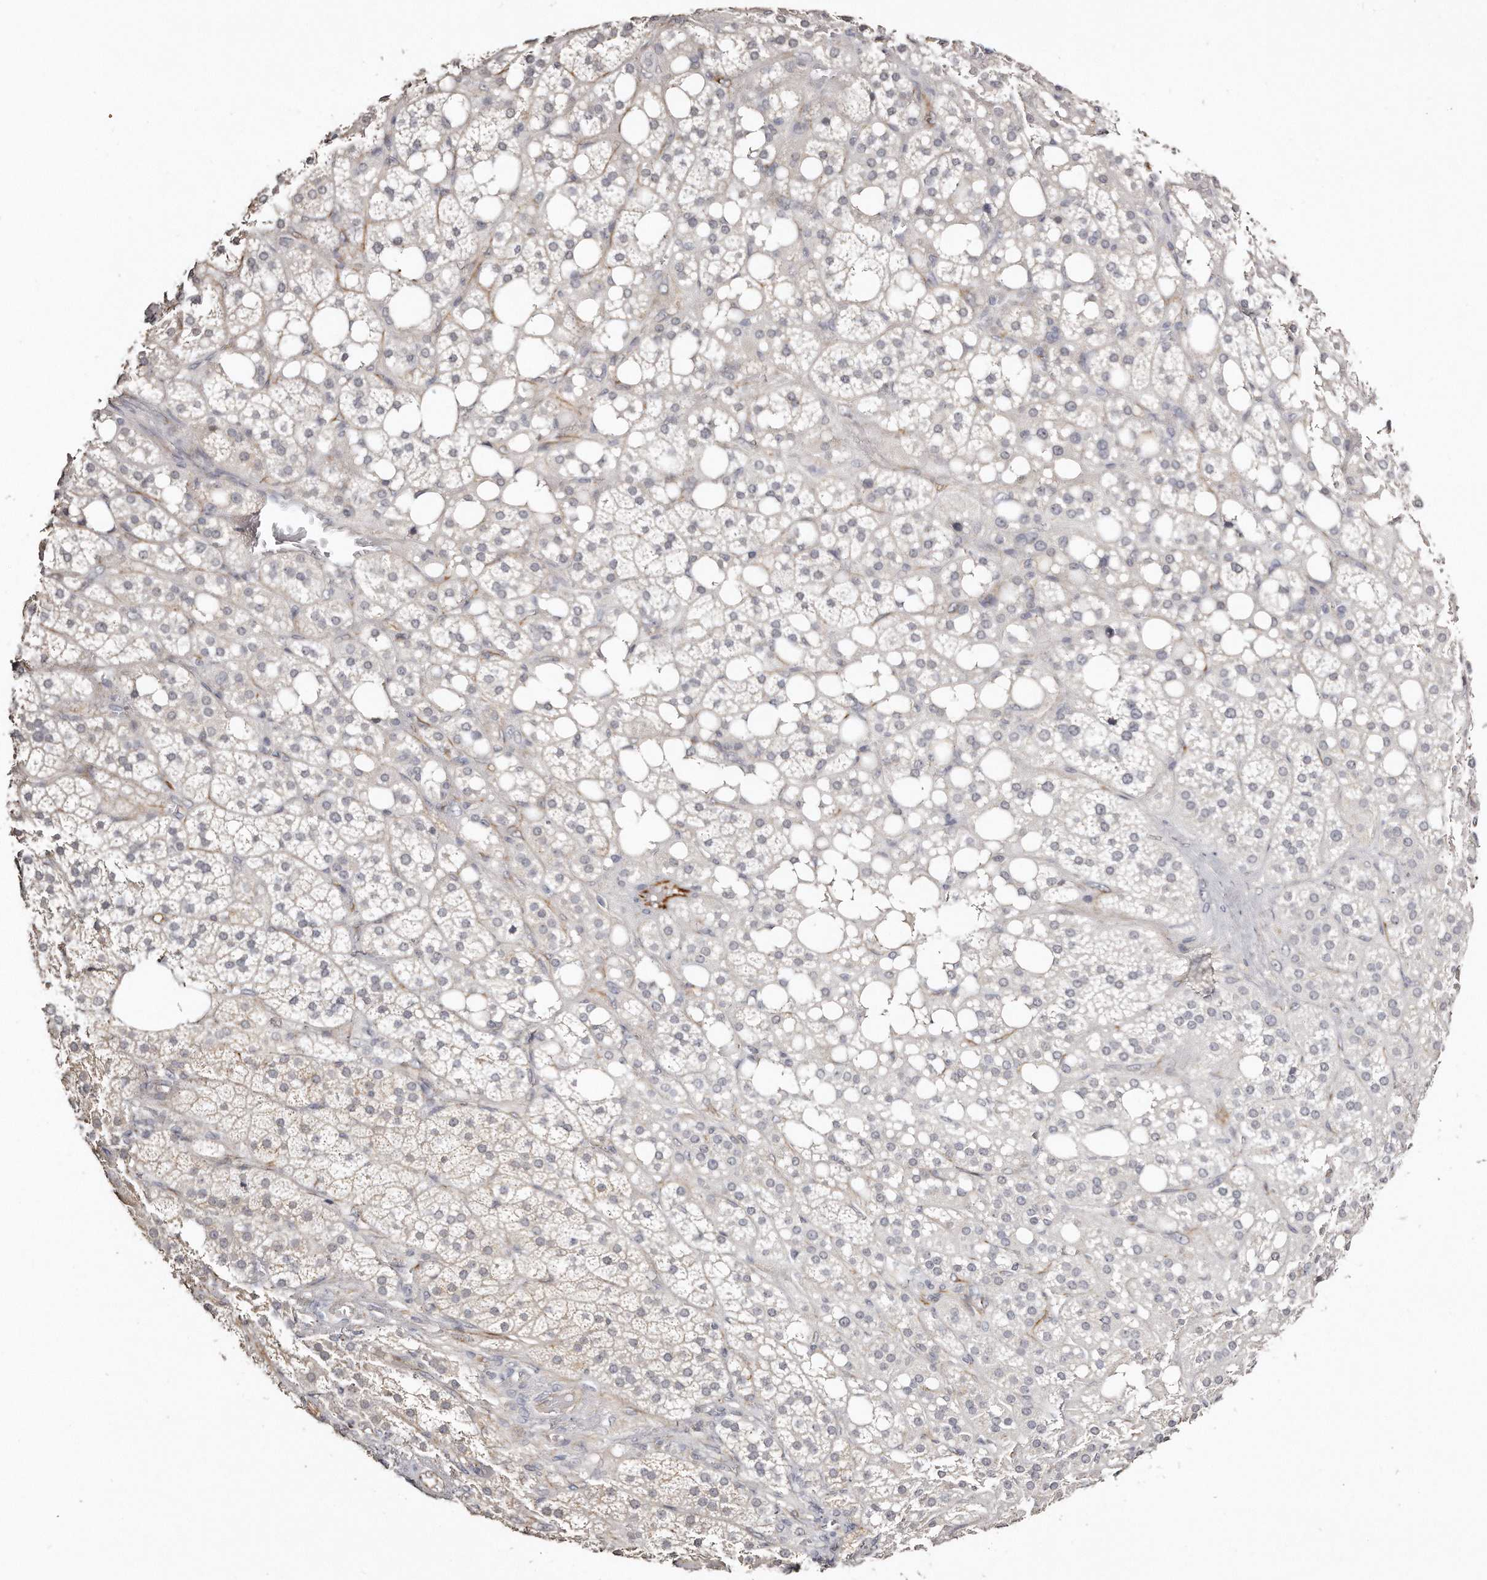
{"staining": {"intensity": "weak", "quantity": "25%-75%", "location": "cytoplasmic/membranous"}, "tissue": "adrenal gland", "cell_type": "Glandular cells", "image_type": "normal", "snomed": [{"axis": "morphology", "description": "Normal tissue, NOS"}, {"axis": "topography", "description": "Adrenal gland"}], "caption": "The image displays immunohistochemical staining of normal adrenal gland. There is weak cytoplasmic/membranous expression is appreciated in about 25%-75% of glandular cells.", "gene": "ZYG11A", "patient": {"sex": "female", "age": 59}}